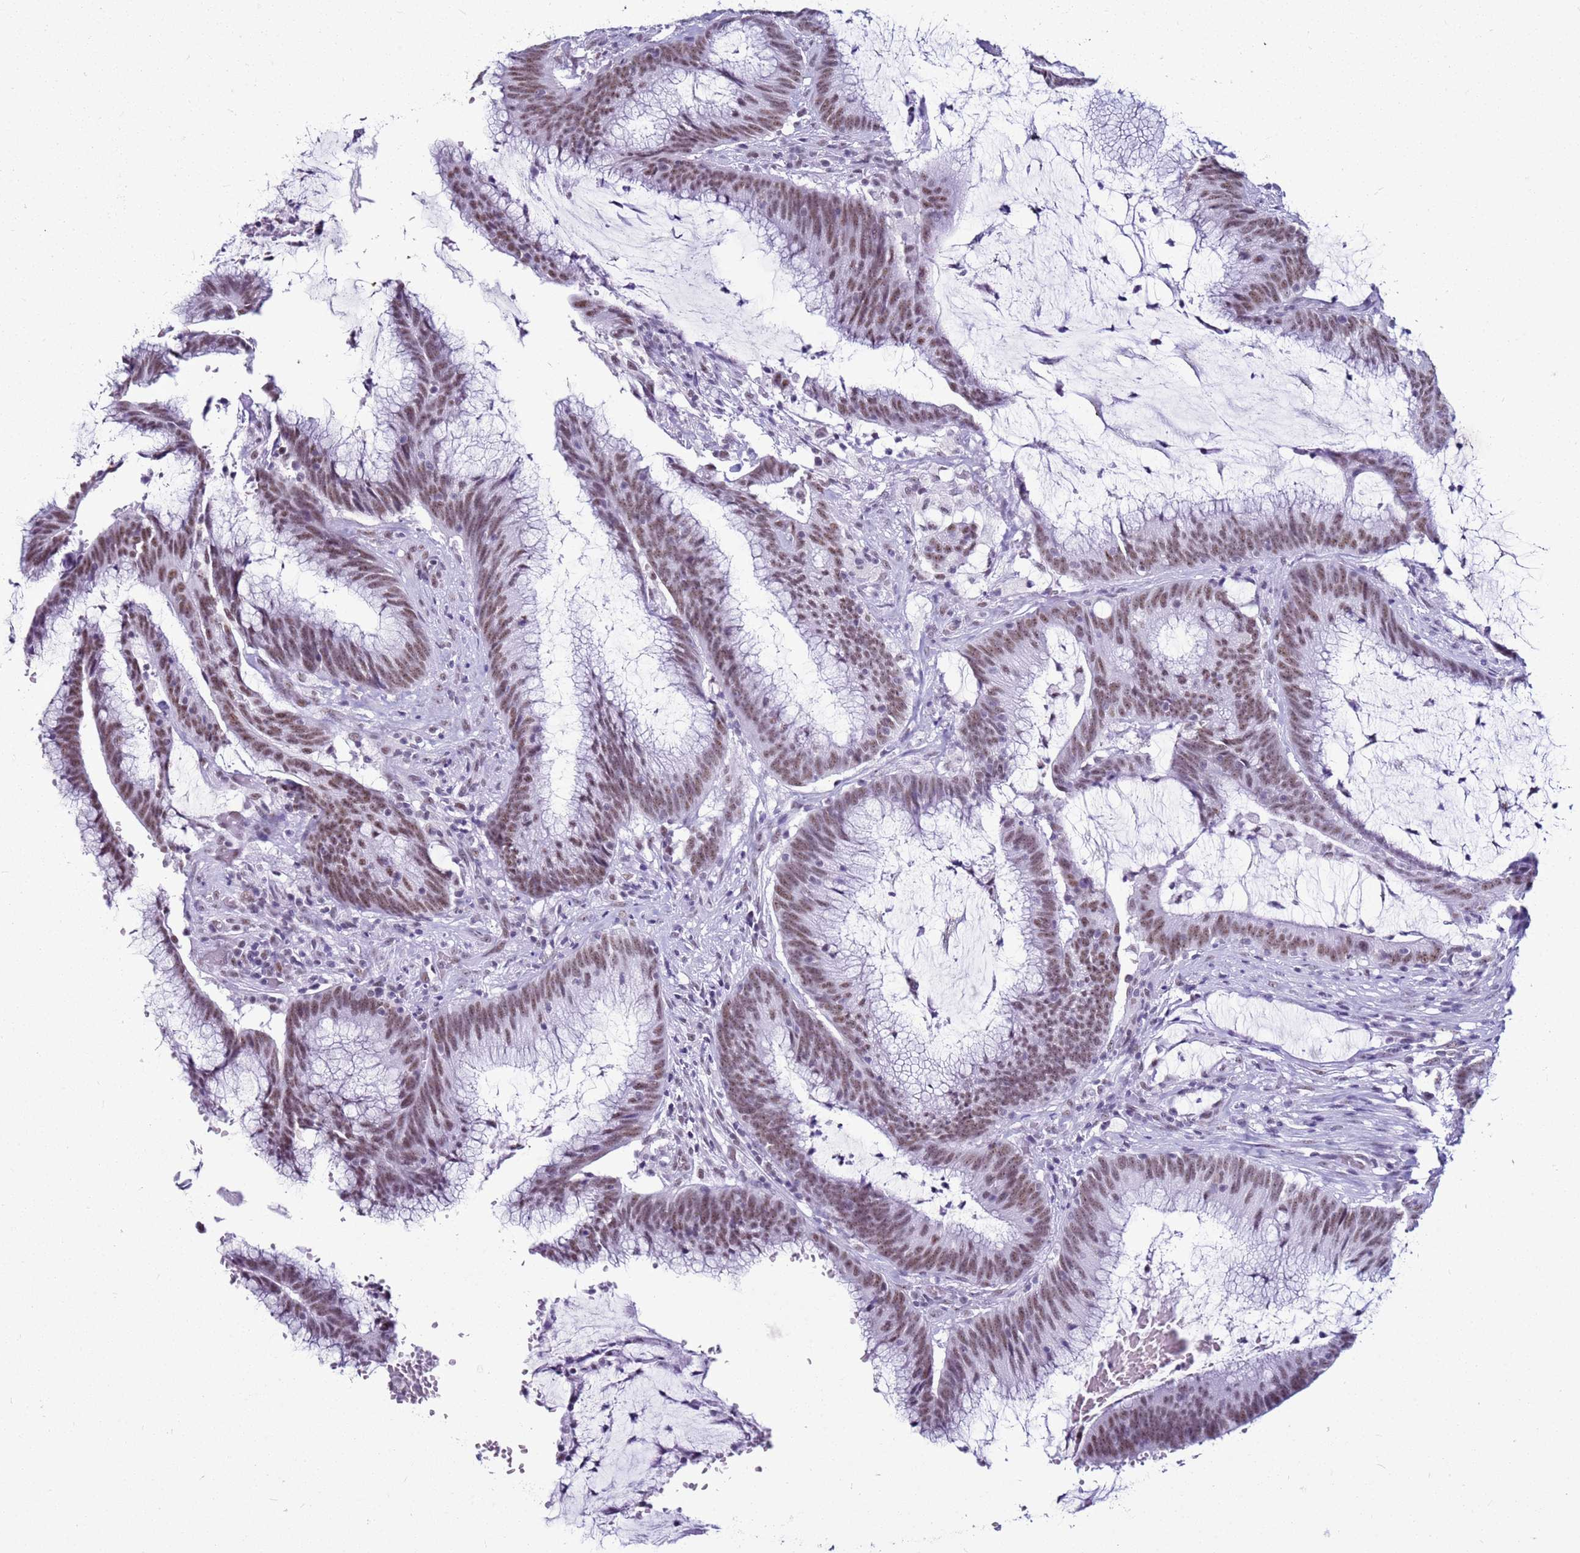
{"staining": {"intensity": "moderate", "quantity": ">75%", "location": "nuclear"}, "tissue": "colorectal cancer", "cell_type": "Tumor cells", "image_type": "cancer", "snomed": [{"axis": "morphology", "description": "Adenocarcinoma, NOS"}, {"axis": "topography", "description": "Rectum"}], "caption": "Immunohistochemistry (IHC) of human colorectal cancer displays medium levels of moderate nuclear positivity in about >75% of tumor cells.", "gene": "DHX15", "patient": {"sex": "female", "age": 77}}